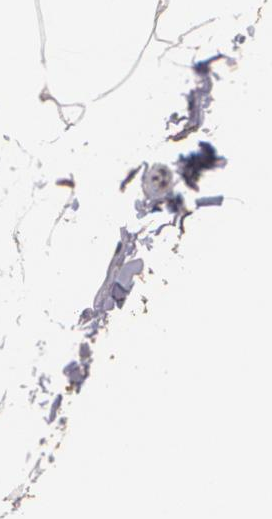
{"staining": {"intensity": "weak", "quantity": ">75%", "location": "cytoplasmic/membranous"}, "tissue": "adipose tissue", "cell_type": "Adipocytes", "image_type": "normal", "snomed": [{"axis": "morphology", "description": "Normal tissue, NOS"}, {"axis": "morphology", "description": "Duct carcinoma"}, {"axis": "topography", "description": "Breast"}, {"axis": "topography", "description": "Adipose tissue"}], "caption": "A micrograph of human adipose tissue stained for a protein exhibits weak cytoplasmic/membranous brown staining in adipocytes. Using DAB (3,3'-diaminobenzidine) (brown) and hematoxylin (blue) stains, captured at high magnification using brightfield microscopy.", "gene": "BRCA1", "patient": {"sex": "female", "age": 37}}